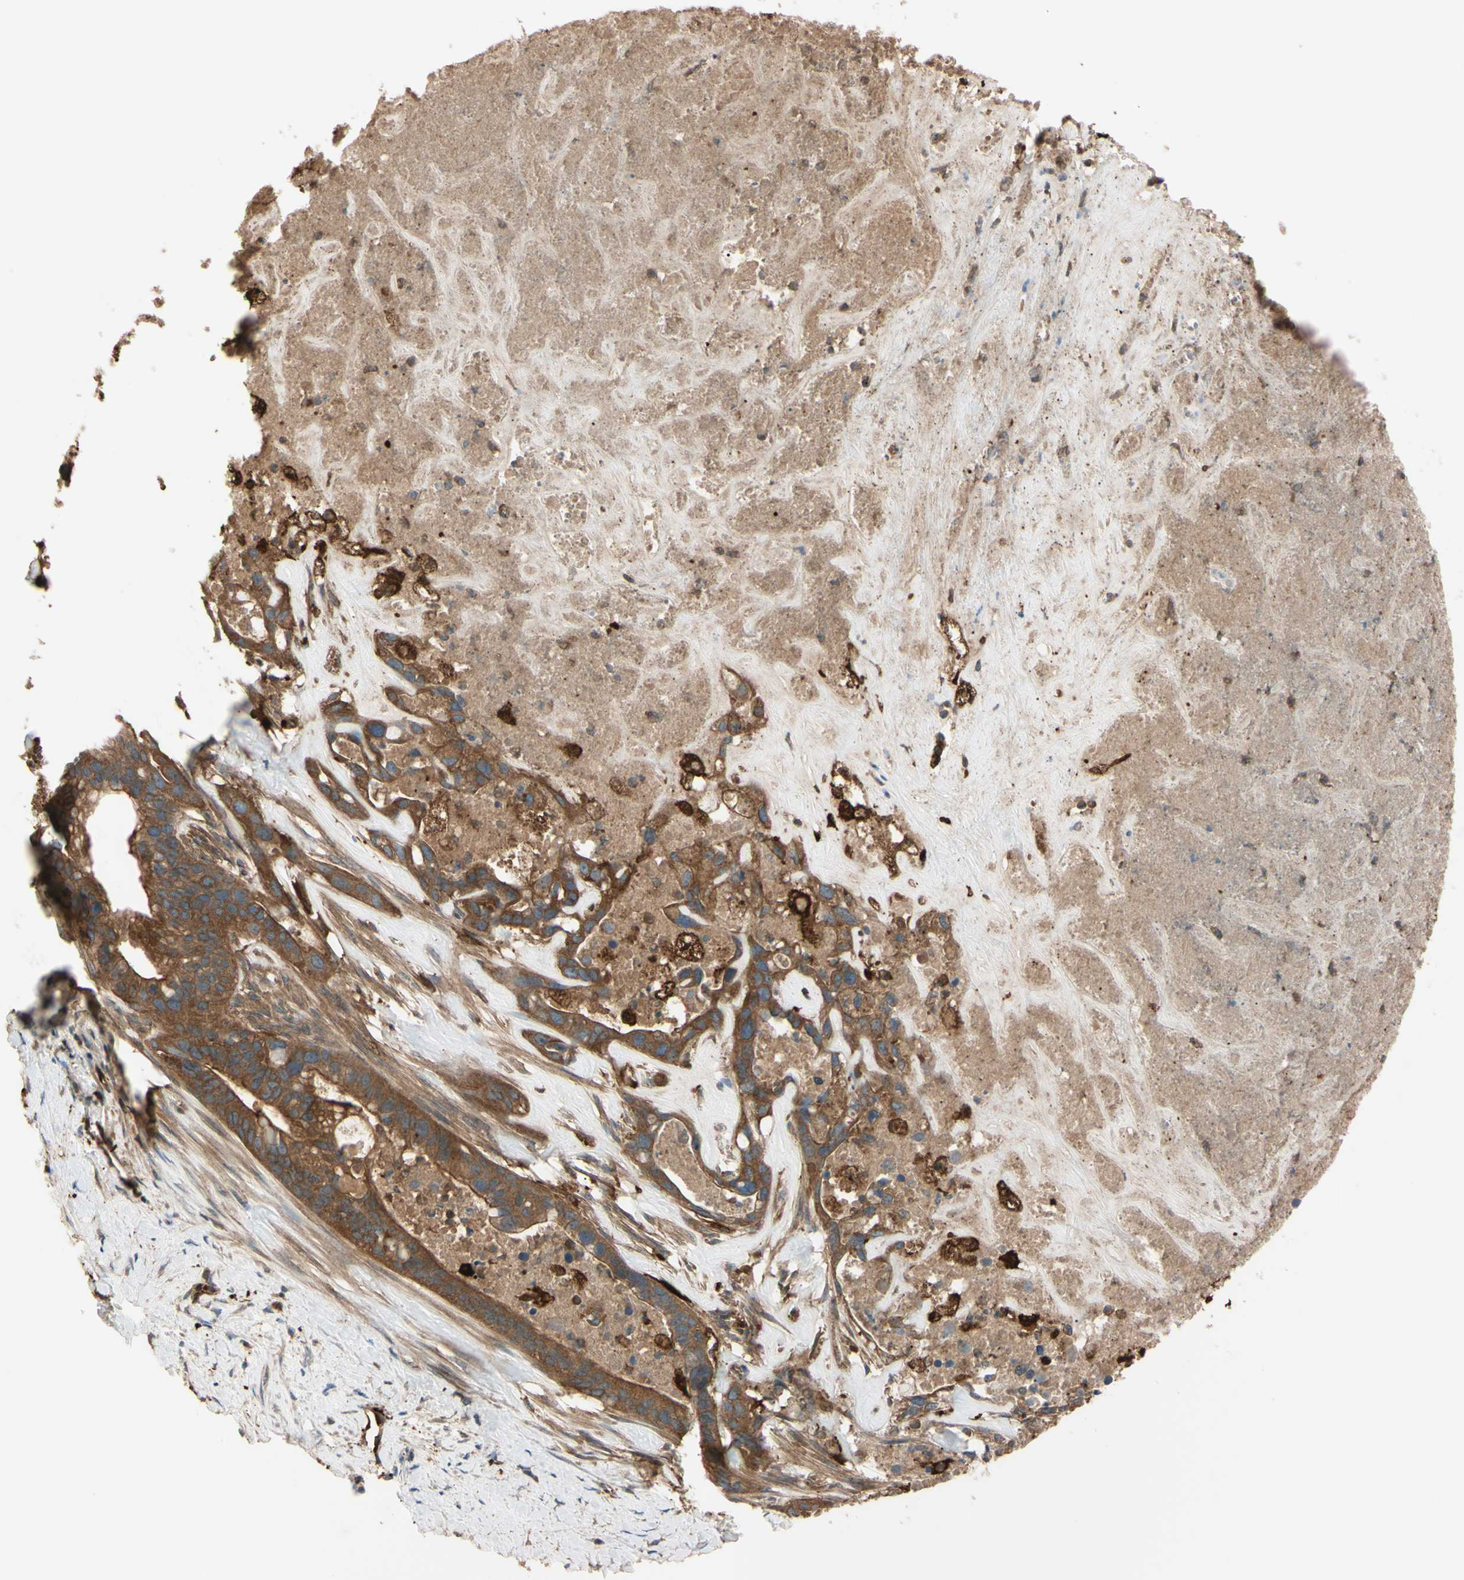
{"staining": {"intensity": "strong", "quantity": ">75%", "location": "cytoplasmic/membranous"}, "tissue": "liver cancer", "cell_type": "Tumor cells", "image_type": "cancer", "snomed": [{"axis": "morphology", "description": "Cholangiocarcinoma"}, {"axis": "topography", "description": "Liver"}], "caption": "Immunohistochemical staining of liver cancer reveals strong cytoplasmic/membranous protein staining in about >75% of tumor cells.", "gene": "PTPN12", "patient": {"sex": "female", "age": 65}}